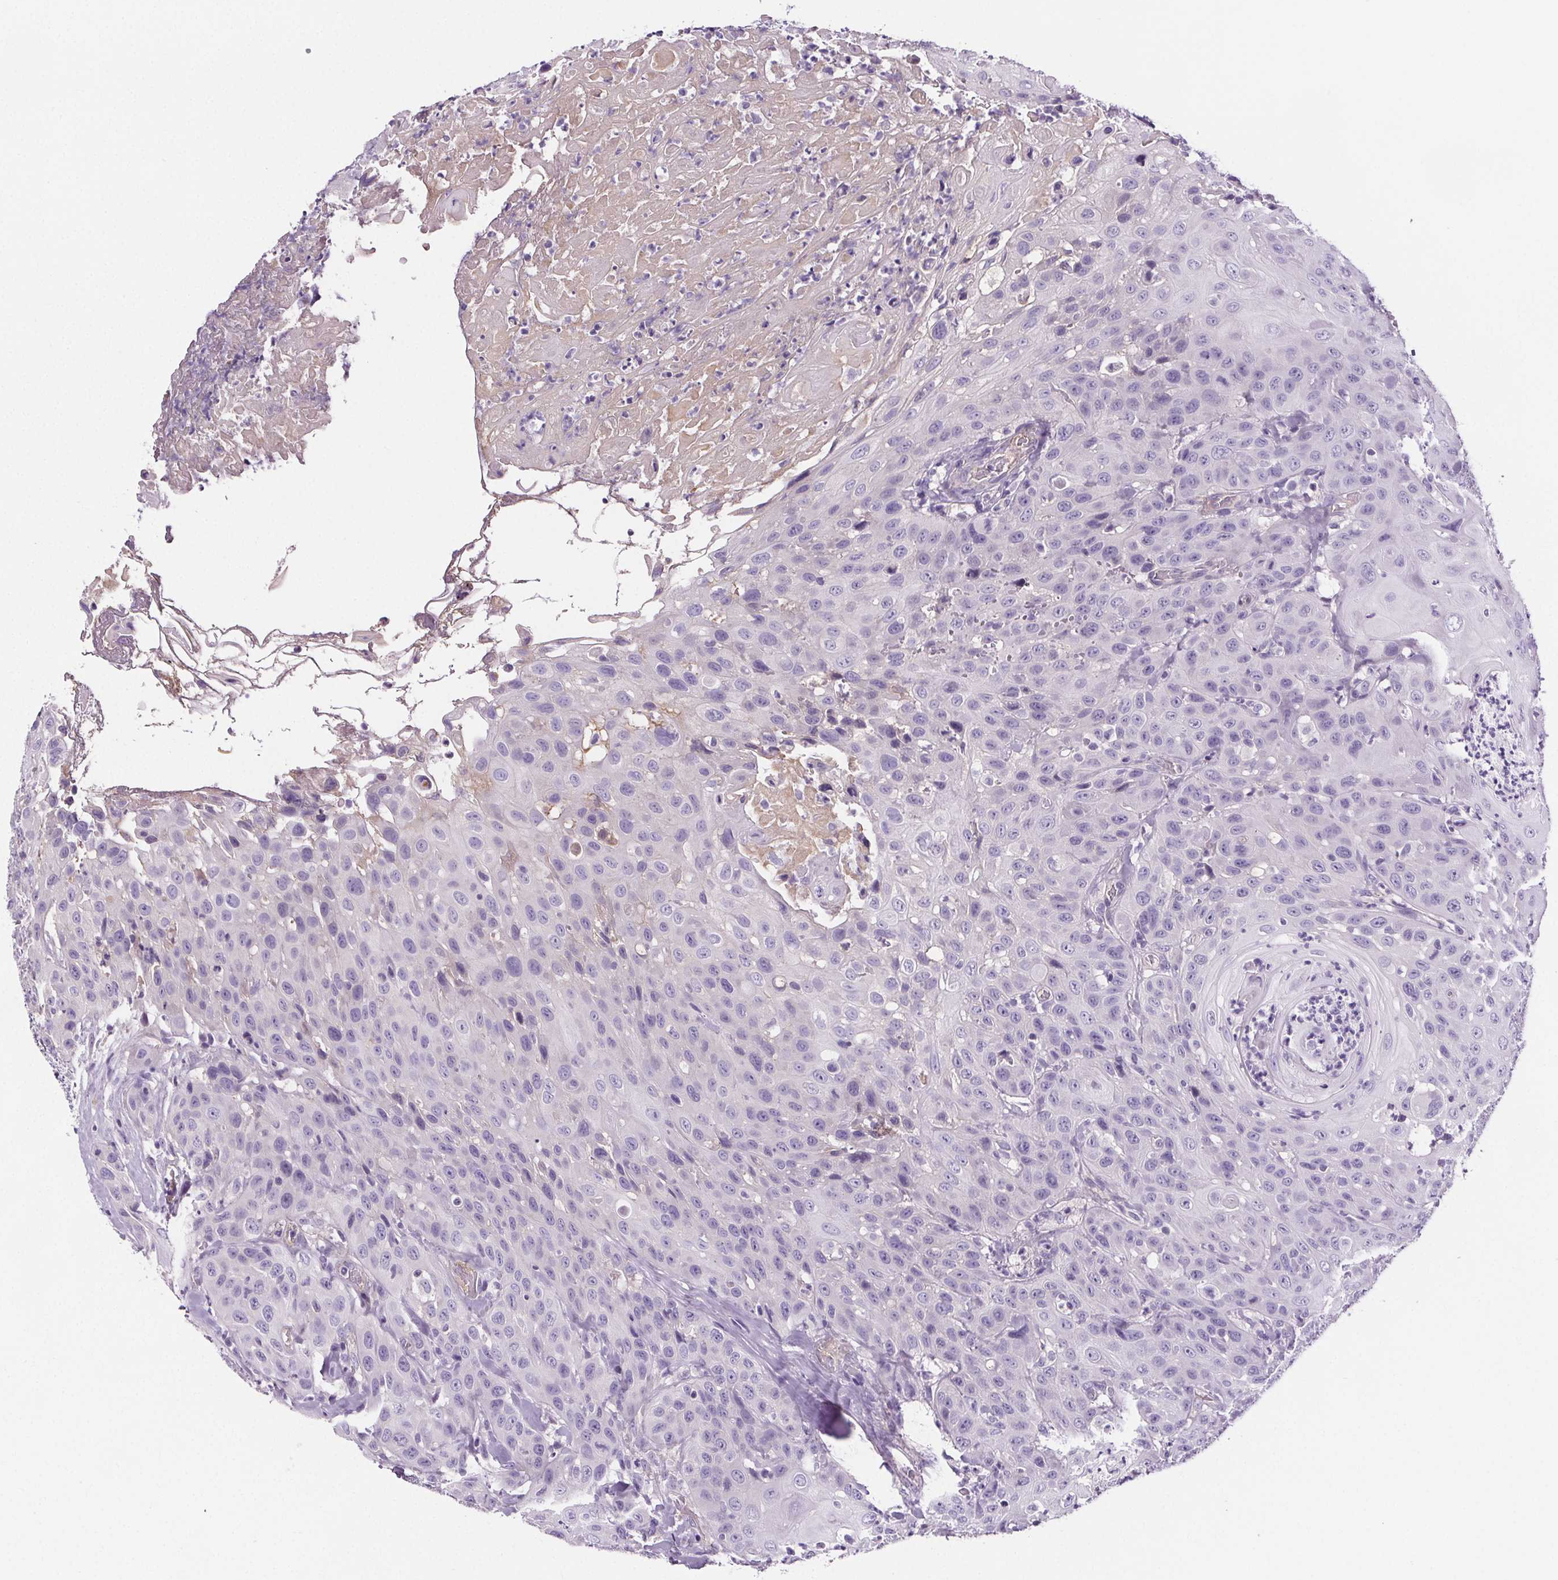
{"staining": {"intensity": "negative", "quantity": "none", "location": "none"}, "tissue": "head and neck cancer", "cell_type": "Tumor cells", "image_type": "cancer", "snomed": [{"axis": "morphology", "description": "Normal tissue, NOS"}, {"axis": "morphology", "description": "Squamous cell carcinoma, NOS"}, {"axis": "topography", "description": "Oral tissue"}, {"axis": "topography", "description": "Tounge, NOS"}, {"axis": "topography", "description": "Head-Neck"}], "caption": "DAB (3,3'-diaminobenzidine) immunohistochemical staining of human squamous cell carcinoma (head and neck) exhibits no significant expression in tumor cells. The staining was performed using DAB to visualize the protein expression in brown, while the nuclei were stained in blue with hematoxylin (Magnification: 20x).", "gene": "CD5L", "patient": {"sex": "male", "age": 62}}